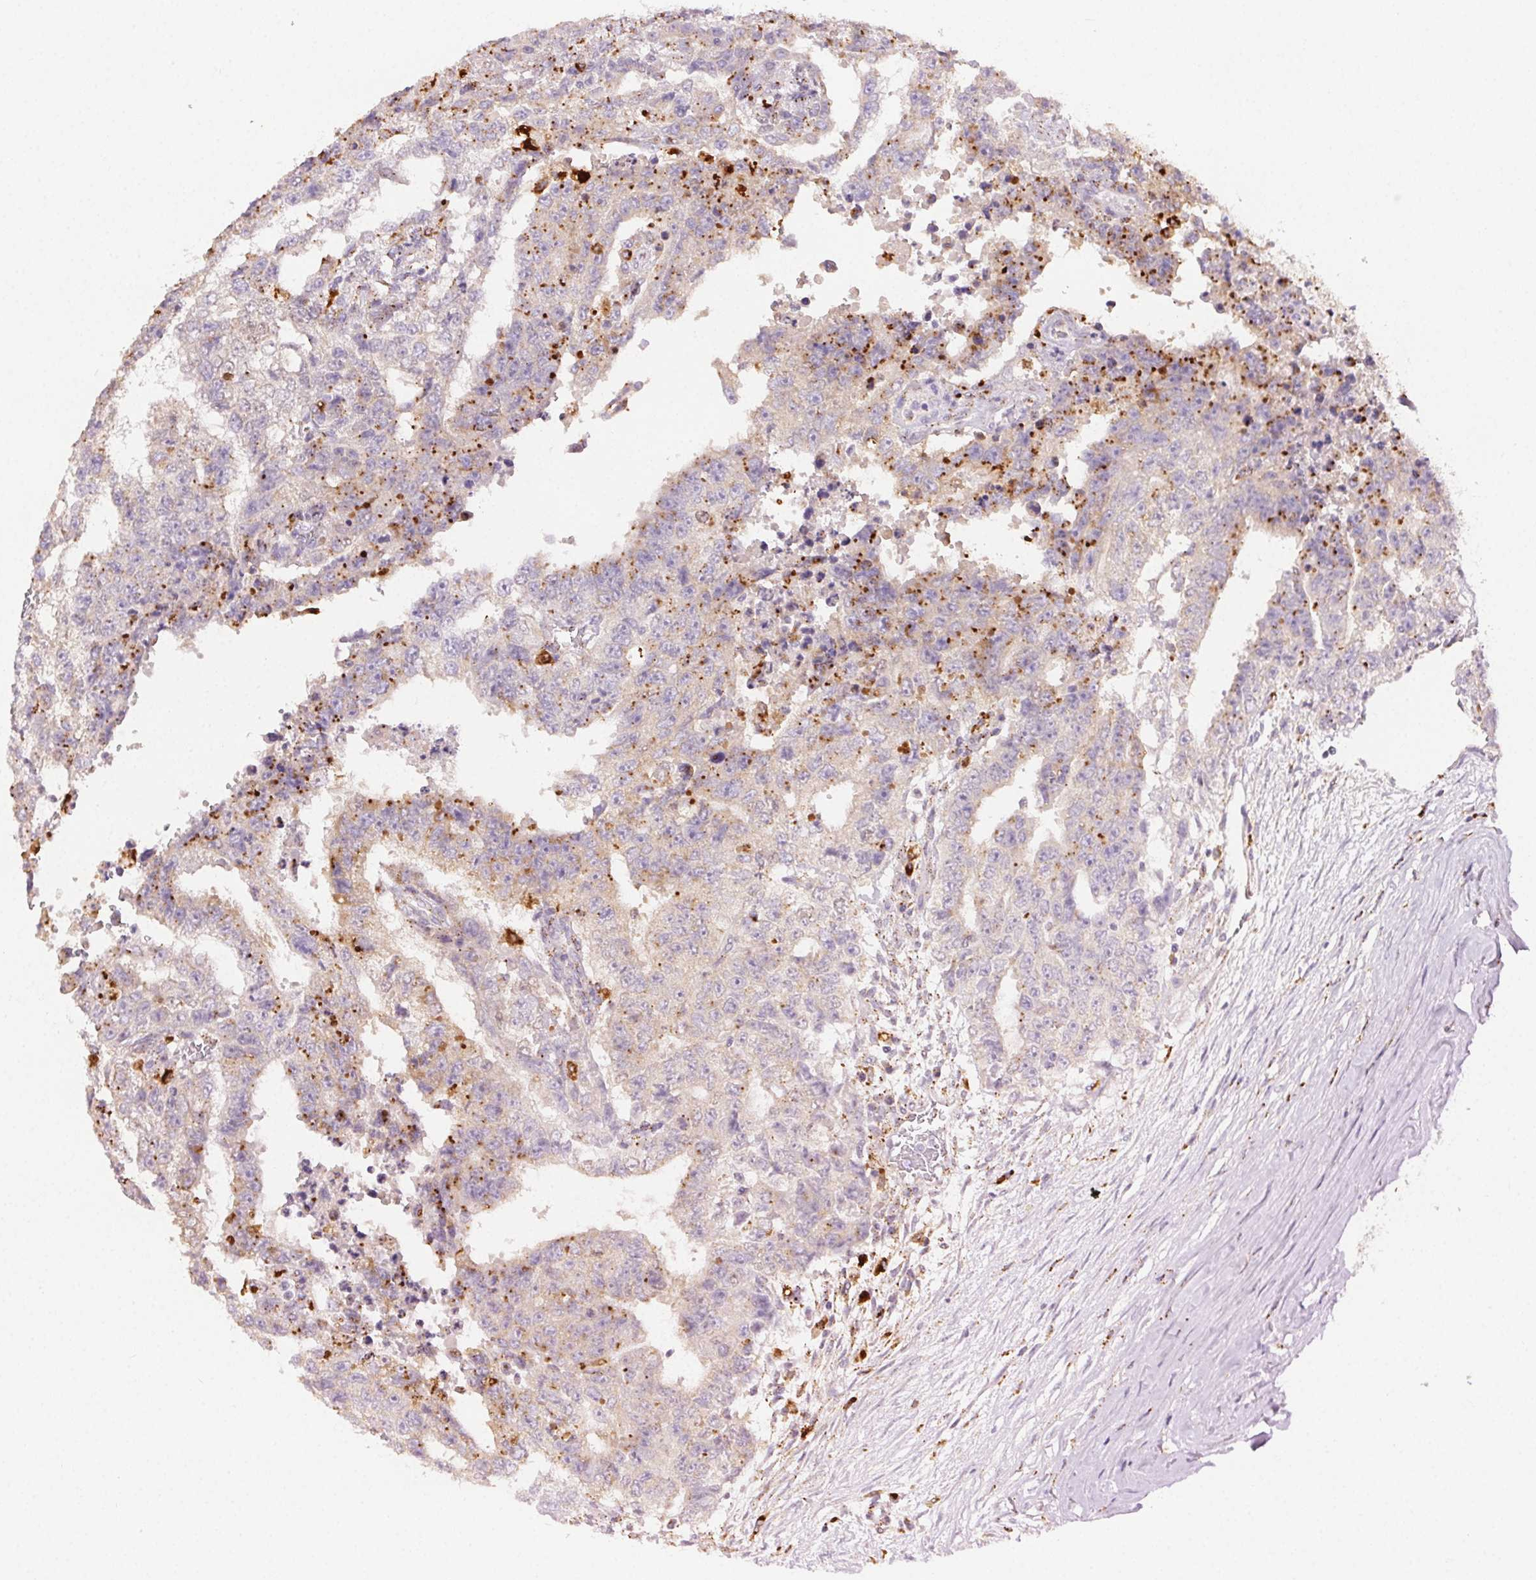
{"staining": {"intensity": "moderate", "quantity": "<25%", "location": "cytoplasmic/membranous"}, "tissue": "testis cancer", "cell_type": "Tumor cells", "image_type": "cancer", "snomed": [{"axis": "morphology", "description": "Carcinoma, Embryonal, NOS"}, {"axis": "topography", "description": "Testis"}], "caption": "Moderate cytoplasmic/membranous protein positivity is identified in approximately <25% of tumor cells in embryonal carcinoma (testis).", "gene": "SCPEP1", "patient": {"sex": "male", "age": 24}}